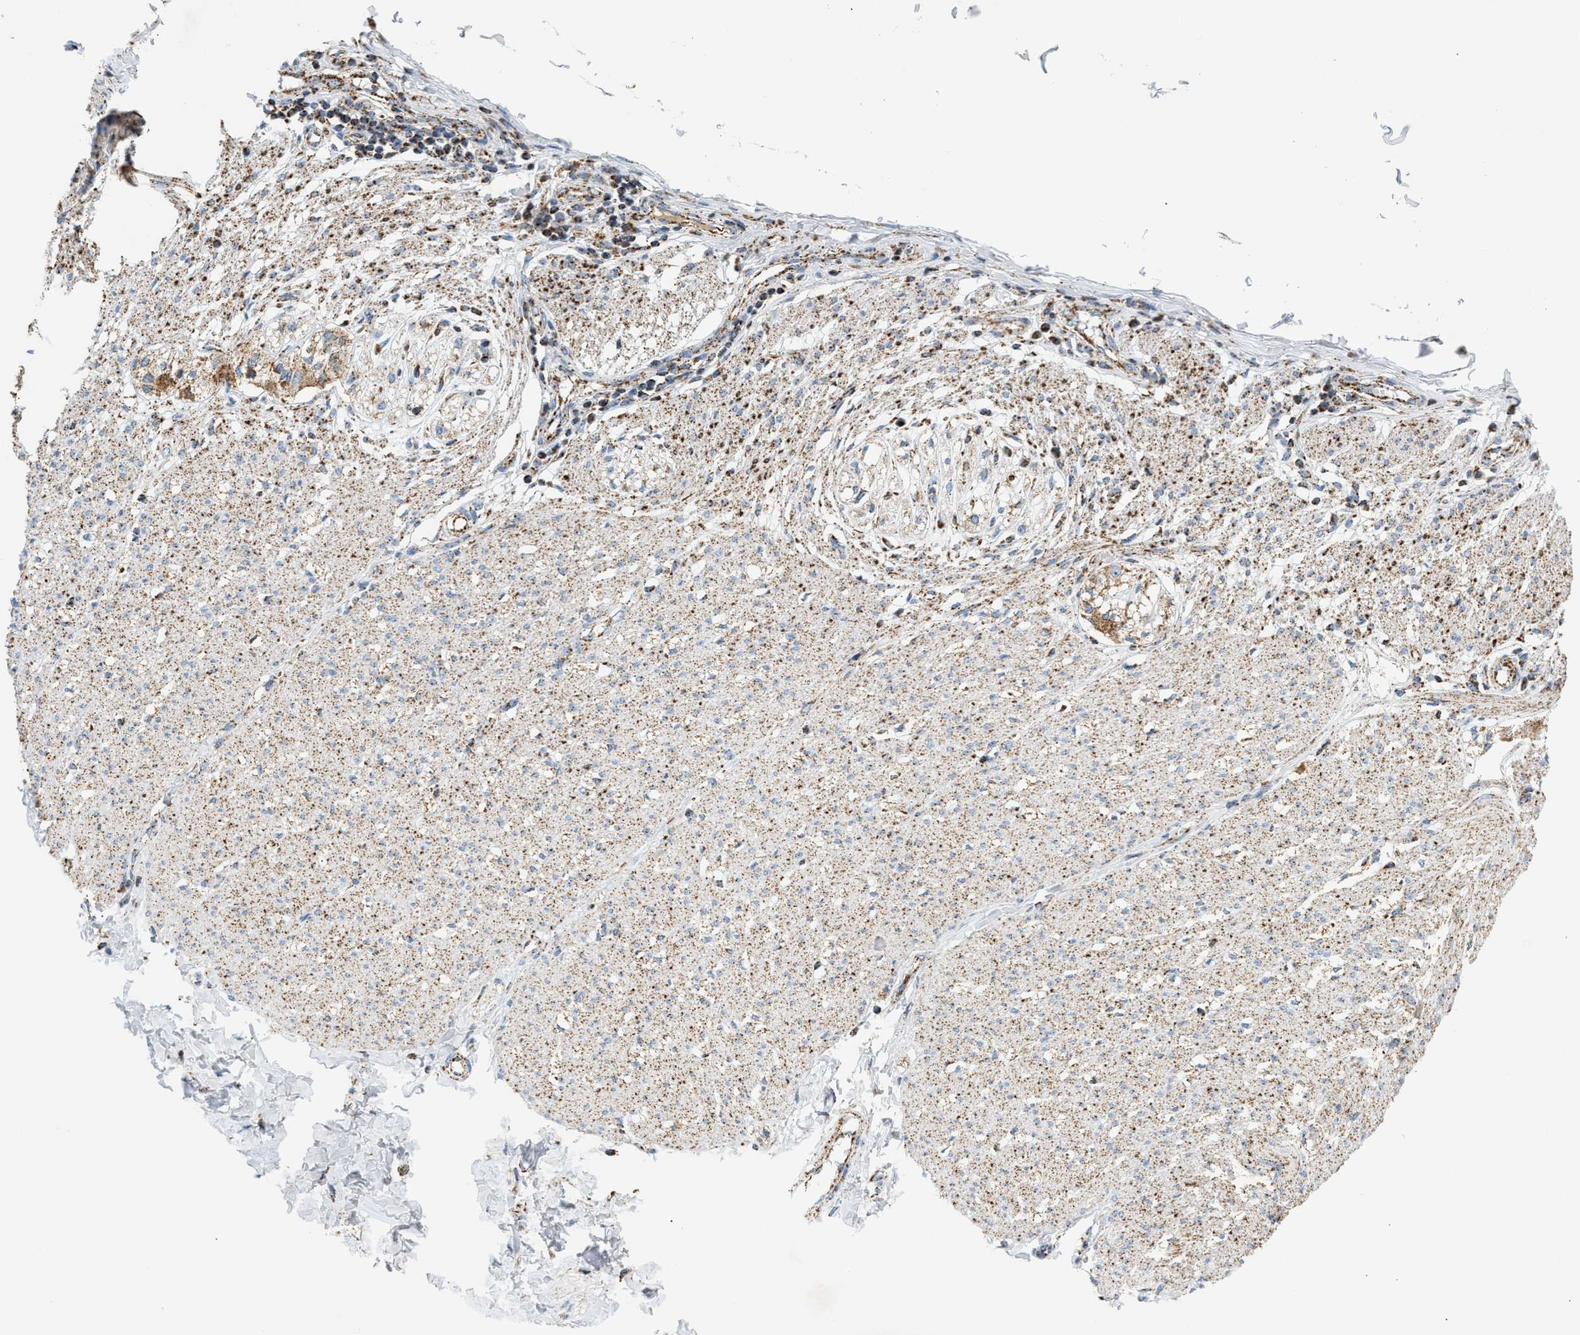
{"staining": {"intensity": "moderate", "quantity": ">75%", "location": "cytoplasmic/membranous"}, "tissue": "smooth muscle", "cell_type": "Smooth muscle cells", "image_type": "normal", "snomed": [{"axis": "morphology", "description": "Normal tissue, NOS"}, {"axis": "morphology", "description": "Adenocarcinoma, NOS"}, {"axis": "topography", "description": "Colon"}, {"axis": "topography", "description": "Peripheral nerve tissue"}], "caption": "Brown immunohistochemical staining in unremarkable smooth muscle exhibits moderate cytoplasmic/membranous staining in about >75% of smooth muscle cells. (DAB (3,3'-diaminobenzidine) IHC with brightfield microscopy, high magnification).", "gene": "OGDH", "patient": {"sex": "male", "age": 14}}